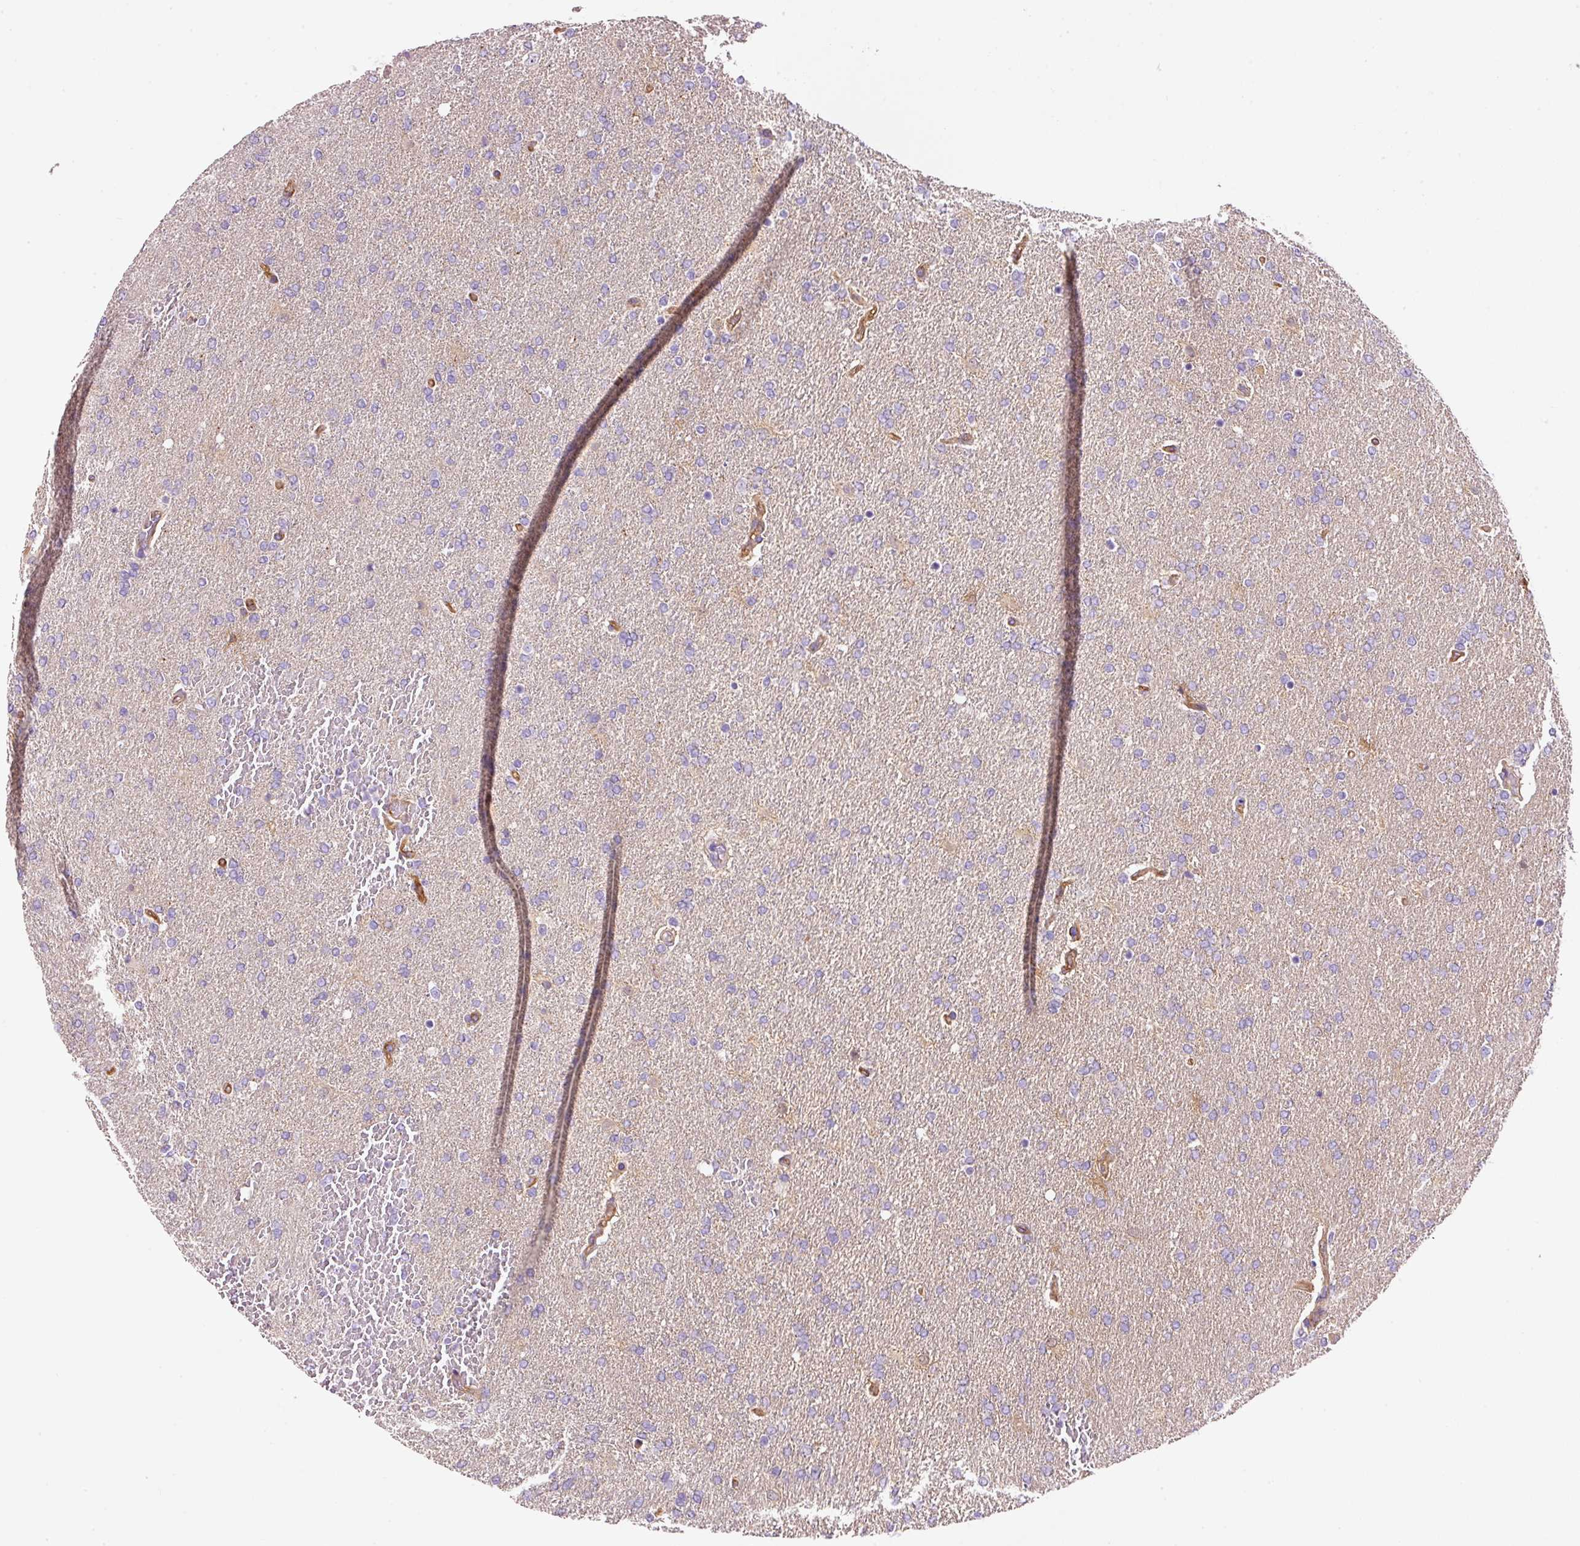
{"staining": {"intensity": "negative", "quantity": "none", "location": "none"}, "tissue": "glioma", "cell_type": "Tumor cells", "image_type": "cancer", "snomed": [{"axis": "morphology", "description": "Glioma, malignant, High grade"}, {"axis": "topography", "description": "Brain"}], "caption": "Malignant glioma (high-grade) stained for a protein using IHC displays no positivity tumor cells.", "gene": "SOS2", "patient": {"sex": "male", "age": 72}}